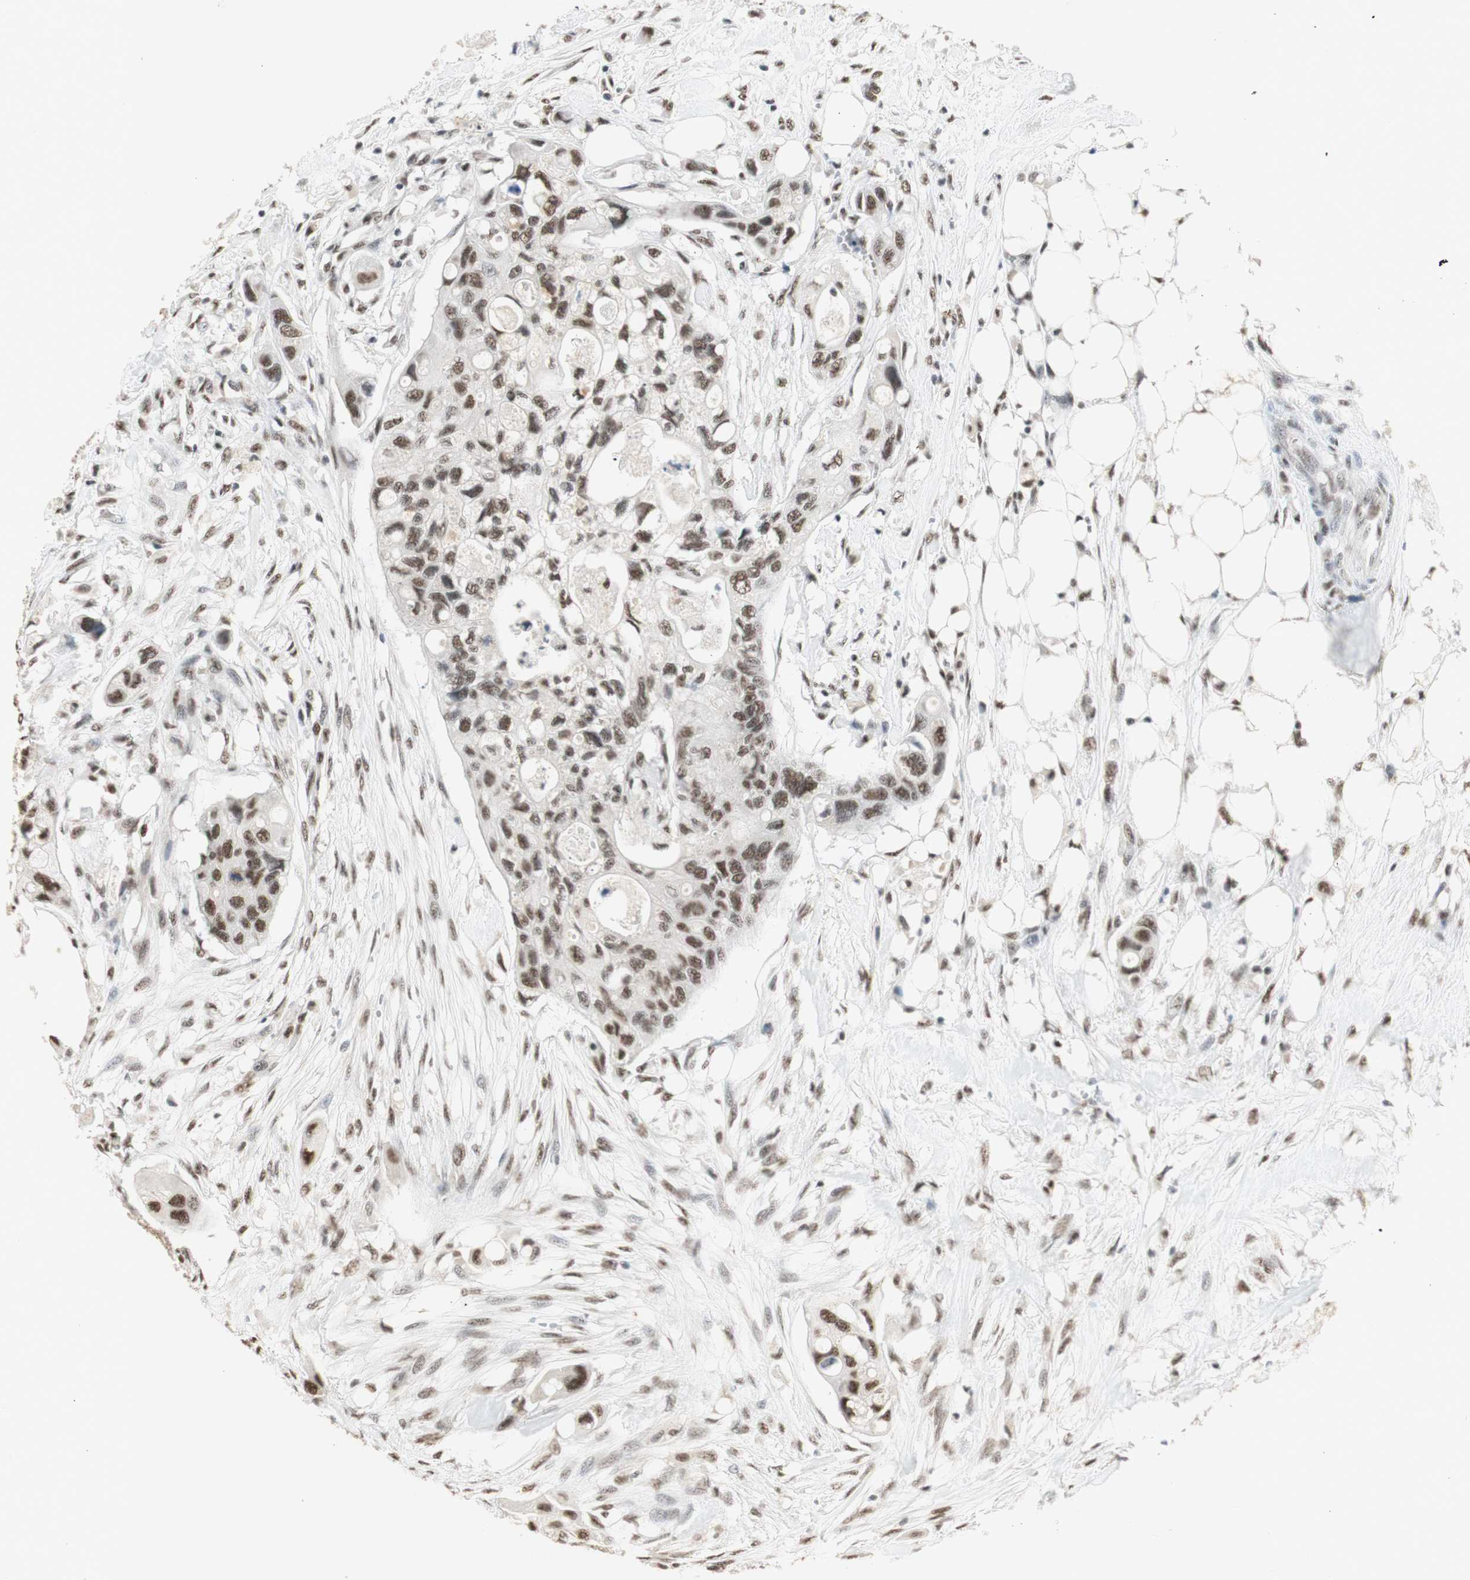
{"staining": {"intensity": "moderate", "quantity": ">75%", "location": "nuclear"}, "tissue": "colorectal cancer", "cell_type": "Tumor cells", "image_type": "cancer", "snomed": [{"axis": "morphology", "description": "Adenocarcinoma, NOS"}, {"axis": "topography", "description": "Colon"}], "caption": "Protein staining of colorectal adenocarcinoma tissue displays moderate nuclear expression in approximately >75% of tumor cells. (Stains: DAB (3,3'-diaminobenzidine) in brown, nuclei in blue, Microscopy: brightfield microscopy at high magnification).", "gene": "SNRPB", "patient": {"sex": "female", "age": 57}}